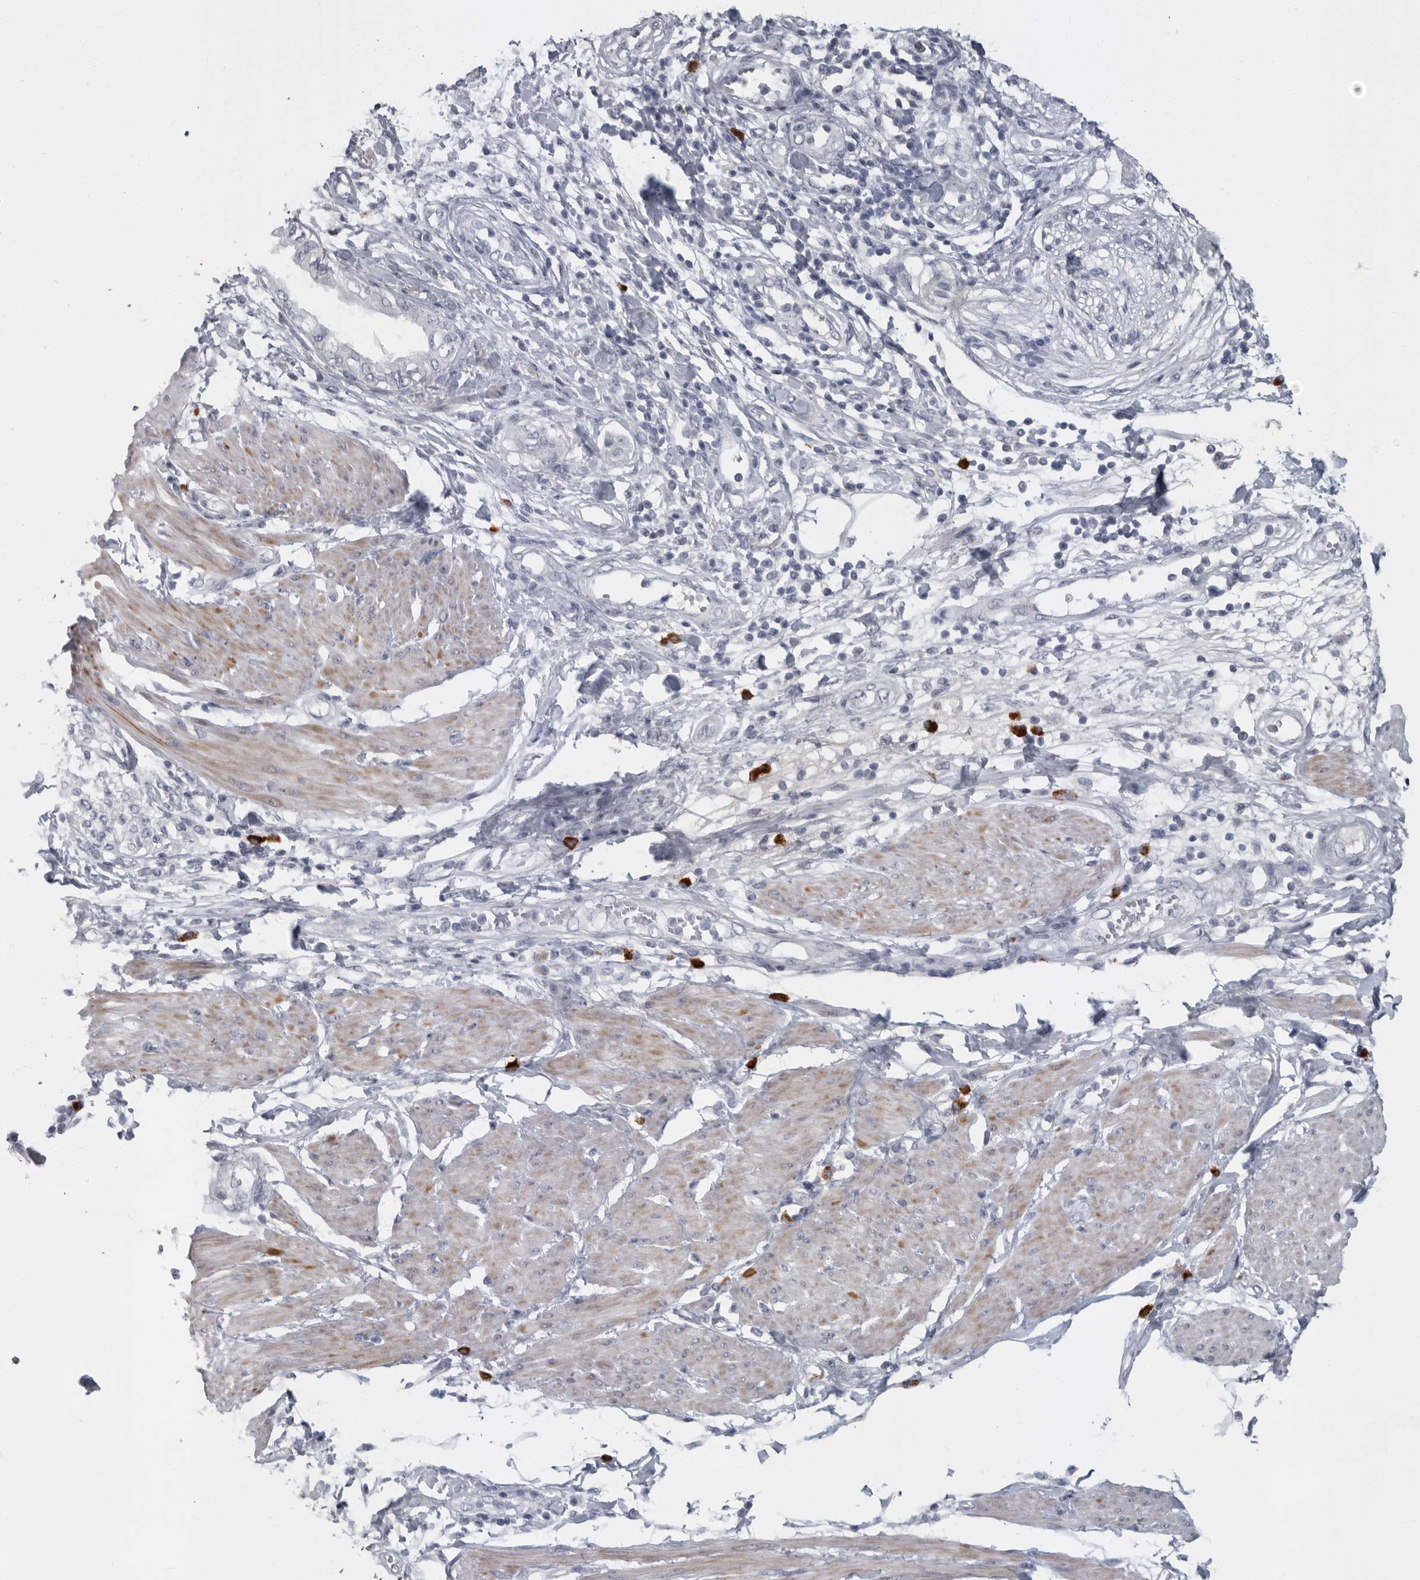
{"staining": {"intensity": "negative", "quantity": "none", "location": "none"}, "tissue": "pancreatic cancer", "cell_type": "Tumor cells", "image_type": "cancer", "snomed": [{"axis": "morphology", "description": "Normal tissue, NOS"}, {"axis": "morphology", "description": "Adenocarcinoma, NOS"}, {"axis": "topography", "description": "Pancreas"}, {"axis": "topography", "description": "Duodenum"}], "caption": "Pancreatic adenocarcinoma stained for a protein using immunohistochemistry reveals no expression tumor cells.", "gene": "SLC25A39", "patient": {"sex": "female", "age": 60}}